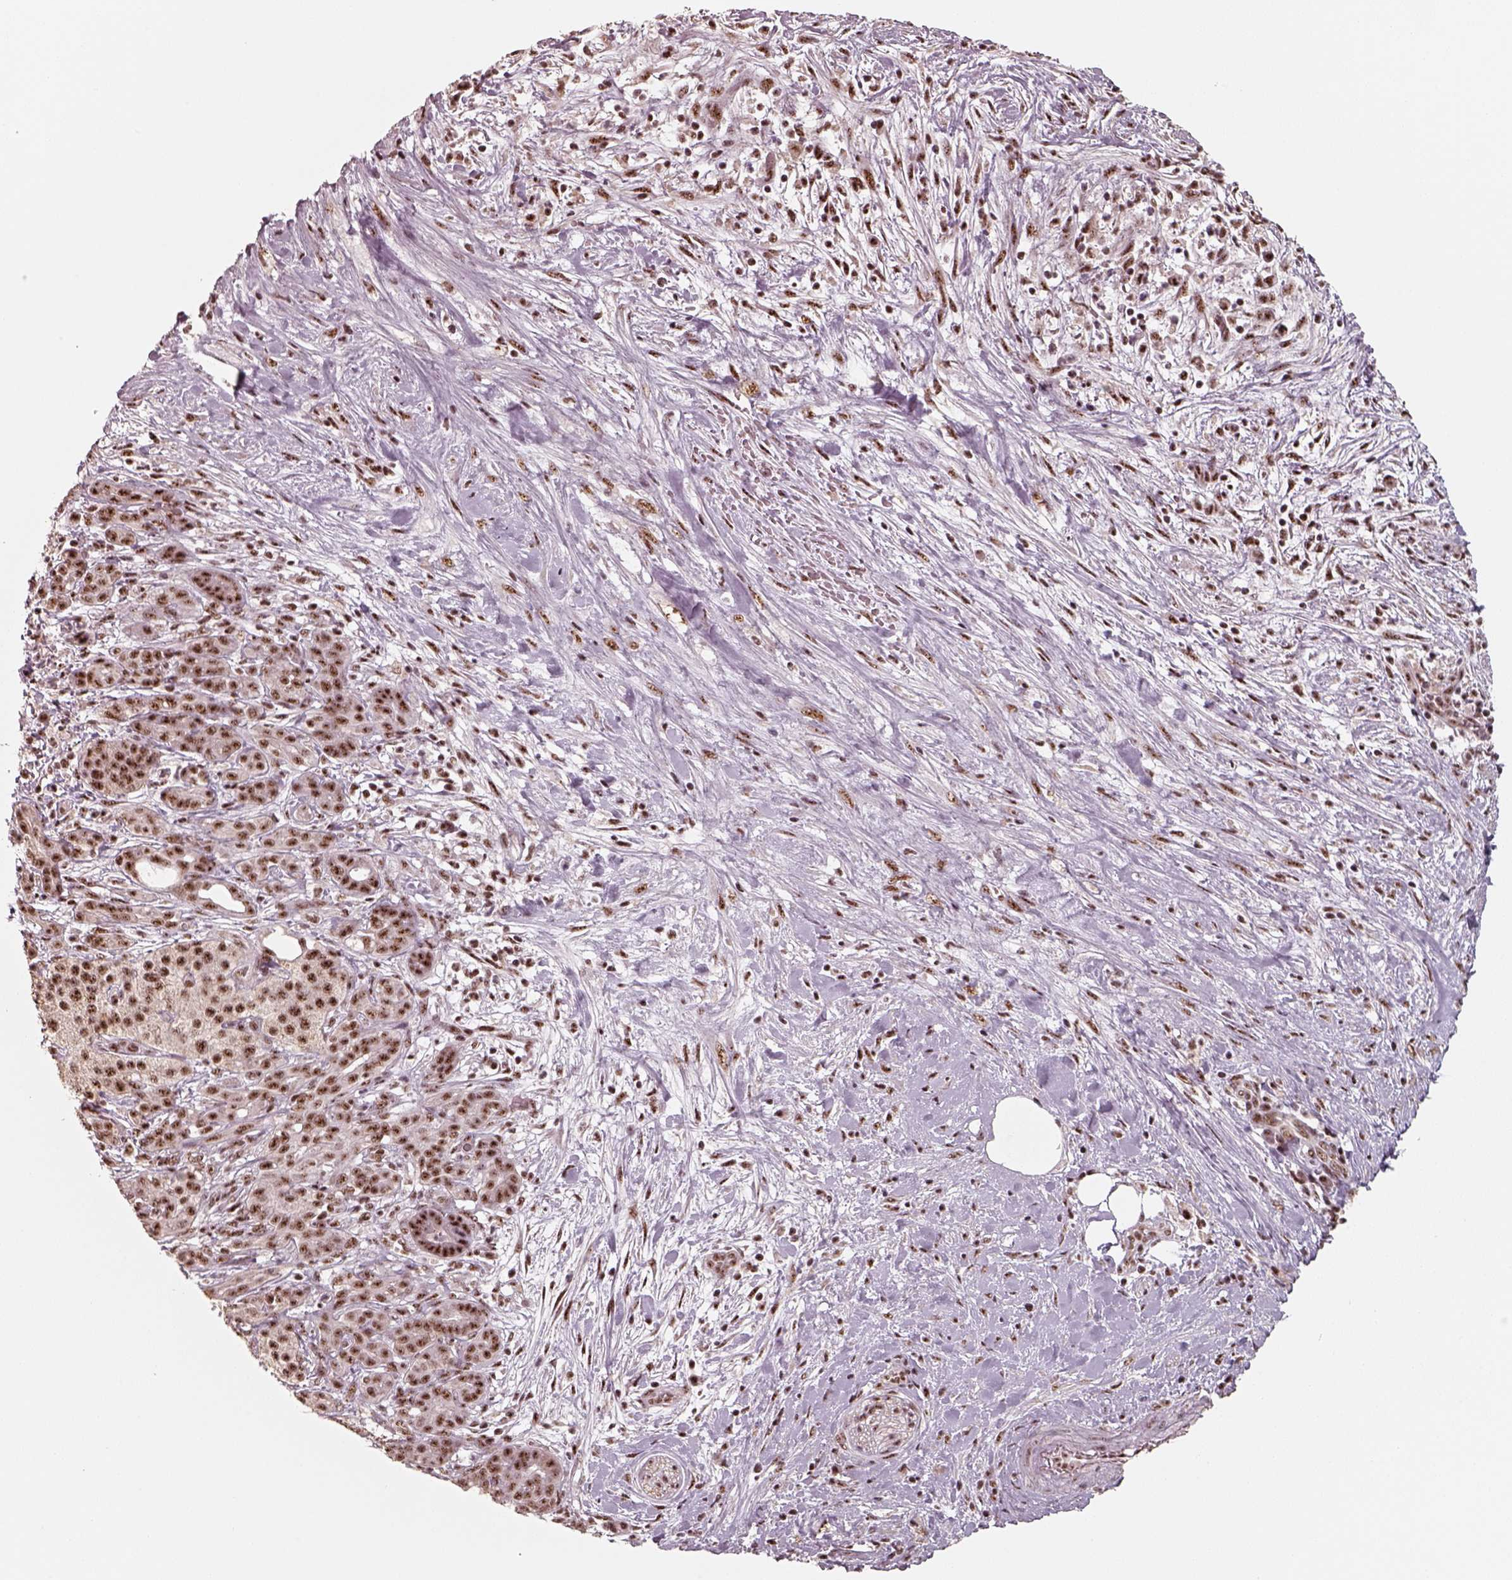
{"staining": {"intensity": "strong", "quantity": ">75%", "location": "nuclear"}, "tissue": "pancreatic cancer", "cell_type": "Tumor cells", "image_type": "cancer", "snomed": [{"axis": "morphology", "description": "Adenocarcinoma, NOS"}, {"axis": "topography", "description": "Pancreas"}], "caption": "High-power microscopy captured an IHC image of pancreatic cancer (adenocarcinoma), revealing strong nuclear positivity in approximately >75% of tumor cells.", "gene": "ATXN7L3", "patient": {"sex": "male", "age": 44}}